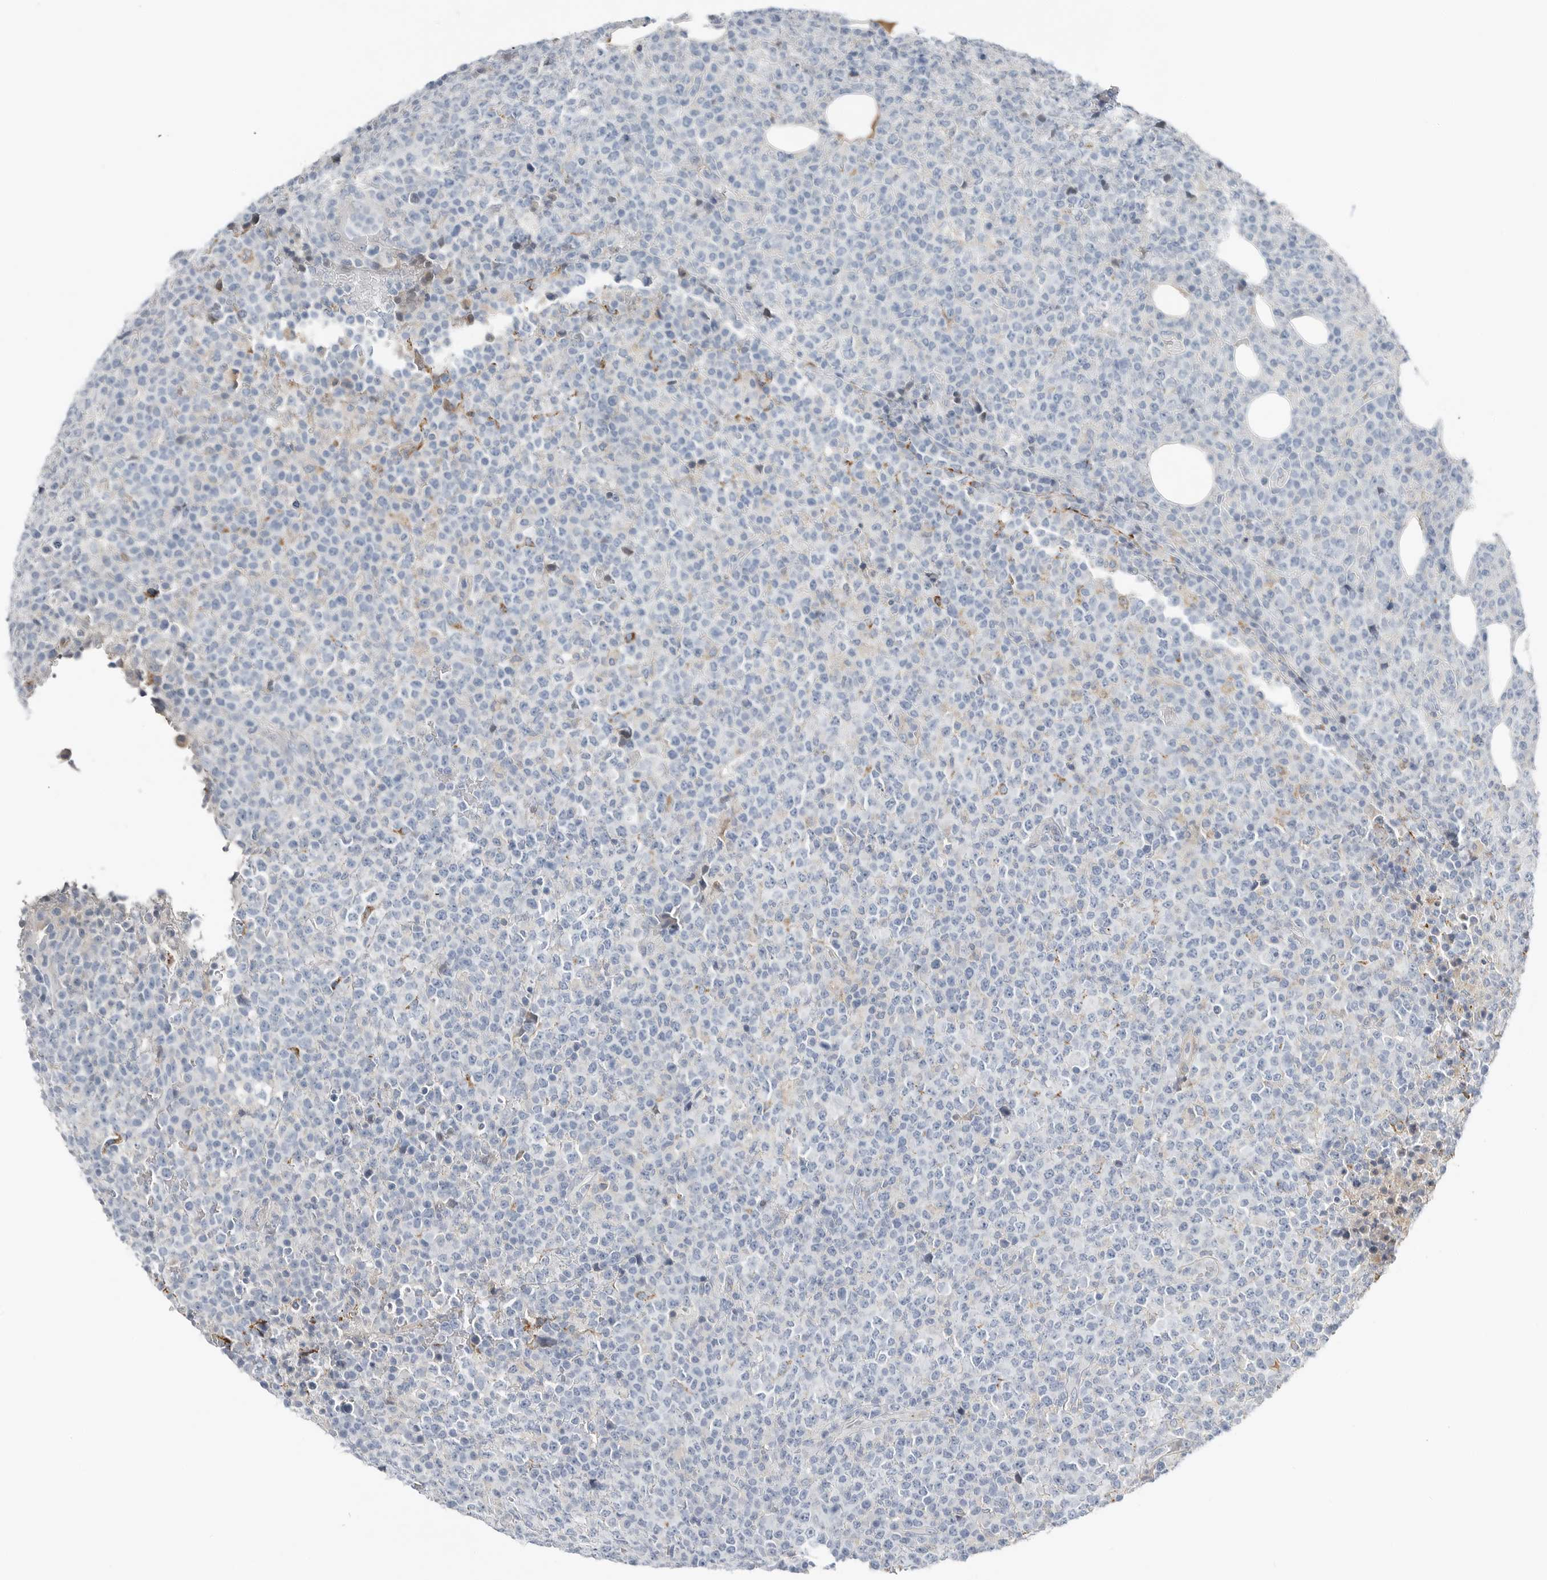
{"staining": {"intensity": "negative", "quantity": "none", "location": "none"}, "tissue": "lymphoma", "cell_type": "Tumor cells", "image_type": "cancer", "snomed": [{"axis": "morphology", "description": "Malignant lymphoma, non-Hodgkin's type, High grade"}, {"axis": "topography", "description": "Lymph node"}], "caption": "This is a histopathology image of IHC staining of lymphoma, which shows no positivity in tumor cells.", "gene": "SERPINB7", "patient": {"sex": "male", "age": 13}}